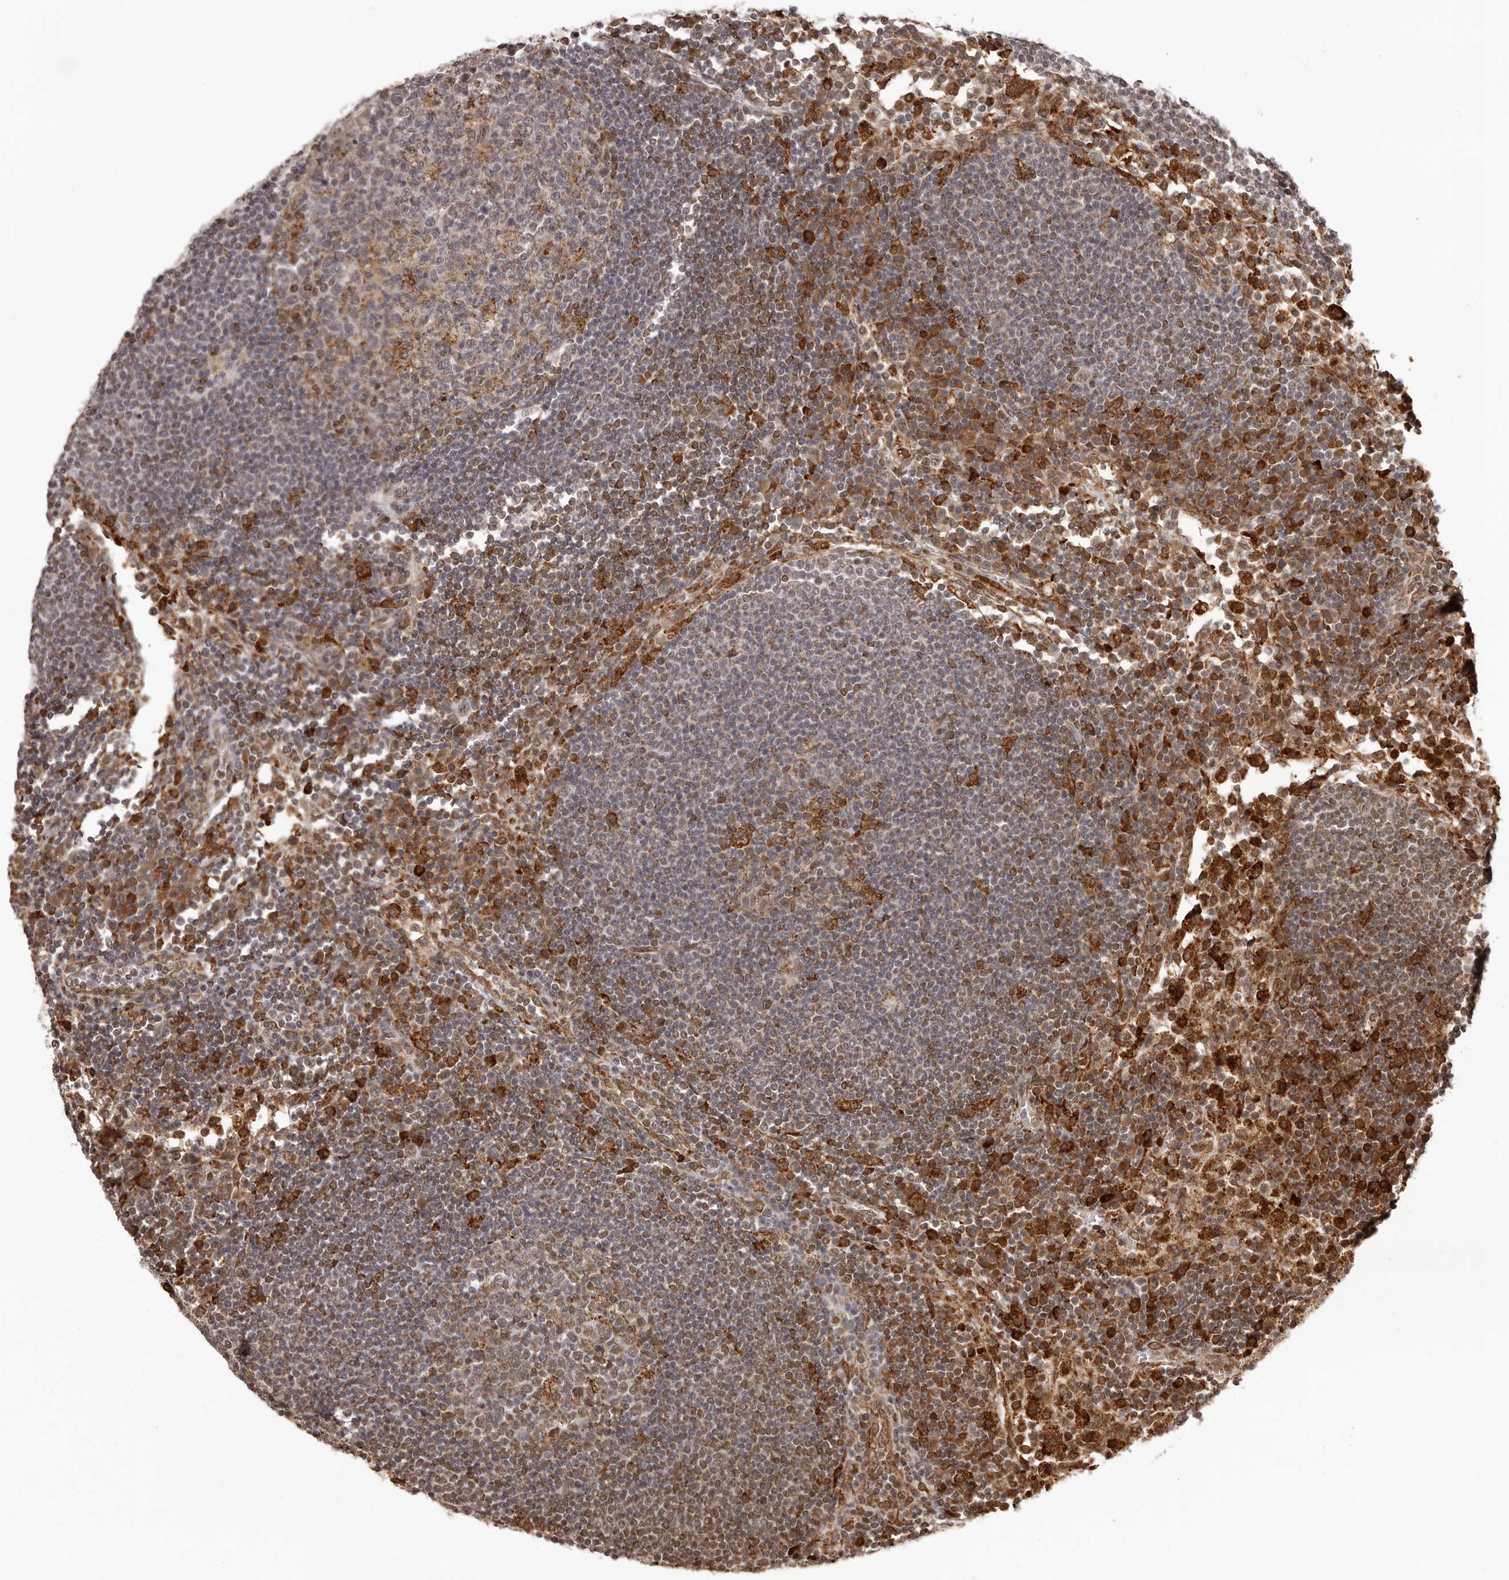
{"staining": {"intensity": "moderate", "quantity": "<25%", "location": "cytoplasmic/membranous"}, "tissue": "lymph node", "cell_type": "Germinal center cells", "image_type": "normal", "snomed": [{"axis": "morphology", "description": "Normal tissue, NOS"}, {"axis": "topography", "description": "Lymph node"}], "caption": "There is low levels of moderate cytoplasmic/membranous expression in germinal center cells of unremarkable lymph node, as demonstrated by immunohistochemical staining (brown color).", "gene": "IL32", "patient": {"sex": "female", "age": 53}}